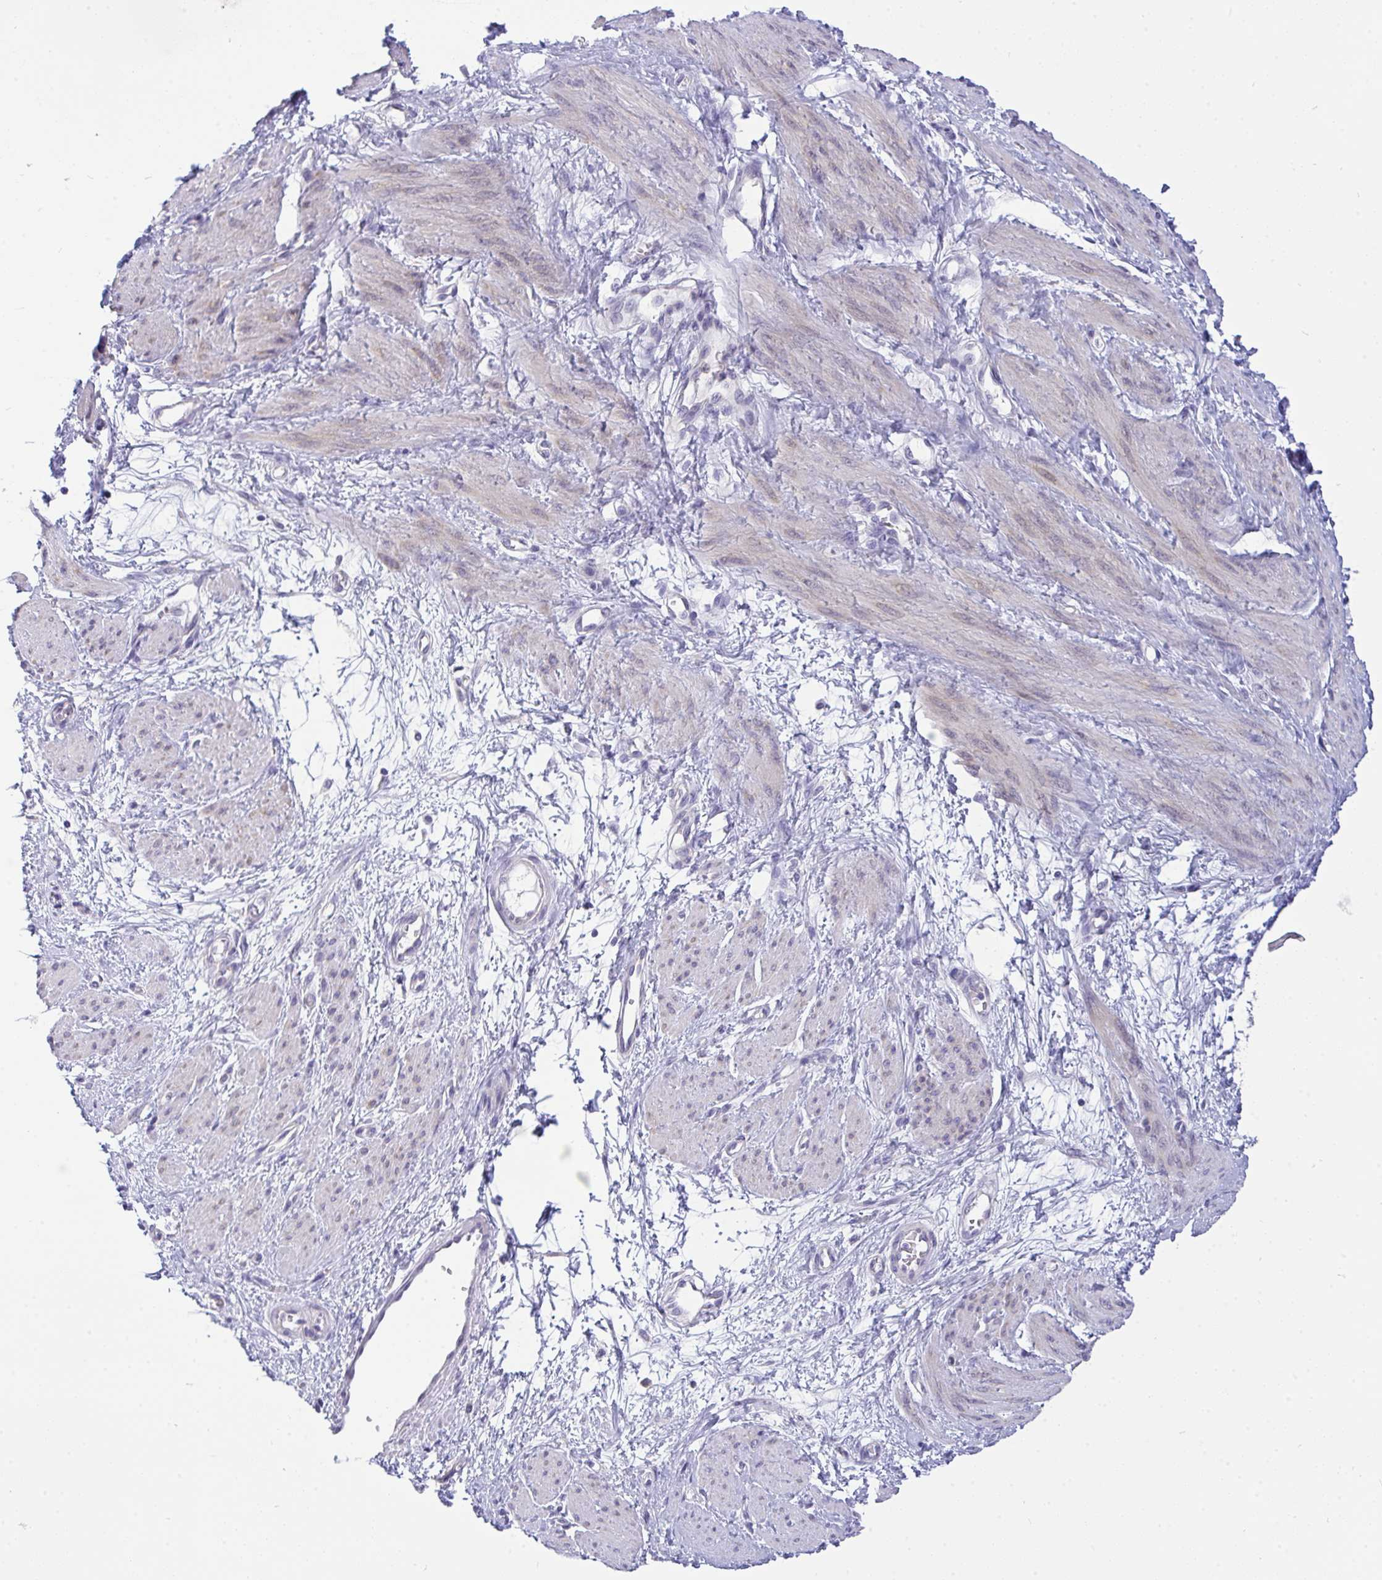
{"staining": {"intensity": "negative", "quantity": "none", "location": "none"}, "tissue": "smooth muscle", "cell_type": "Smooth muscle cells", "image_type": "normal", "snomed": [{"axis": "morphology", "description": "Normal tissue, NOS"}, {"axis": "topography", "description": "Smooth muscle"}, {"axis": "topography", "description": "Uterus"}], "caption": "This is an IHC micrograph of benign smooth muscle. There is no staining in smooth muscle cells.", "gene": "VGLL3", "patient": {"sex": "female", "age": 39}}